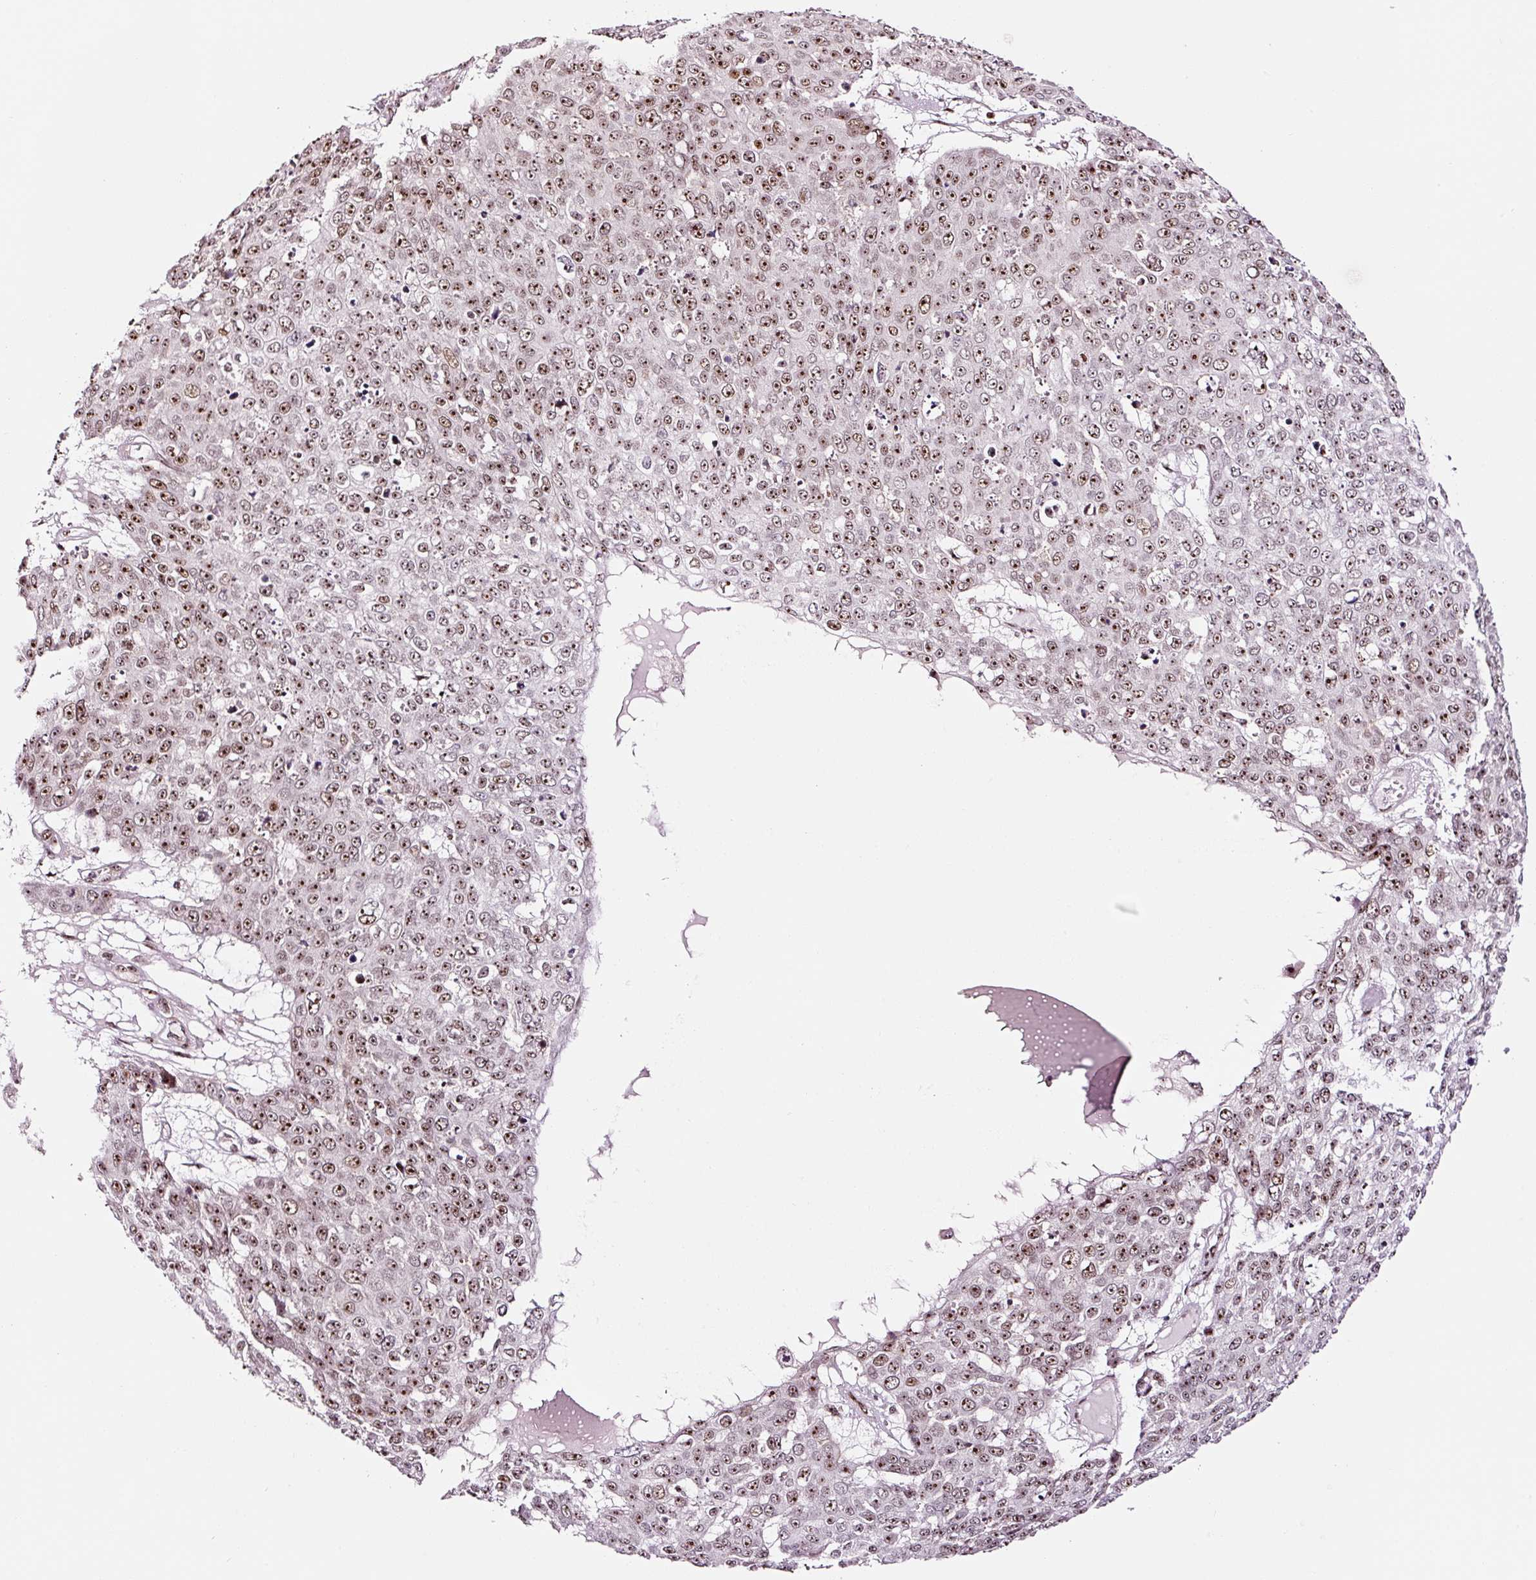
{"staining": {"intensity": "moderate", "quantity": ">75%", "location": "nuclear"}, "tissue": "skin cancer", "cell_type": "Tumor cells", "image_type": "cancer", "snomed": [{"axis": "morphology", "description": "Squamous cell carcinoma, NOS"}, {"axis": "topography", "description": "Skin"}], "caption": "Tumor cells show medium levels of moderate nuclear positivity in about >75% of cells in skin cancer (squamous cell carcinoma).", "gene": "GNL3", "patient": {"sex": "male", "age": 71}}